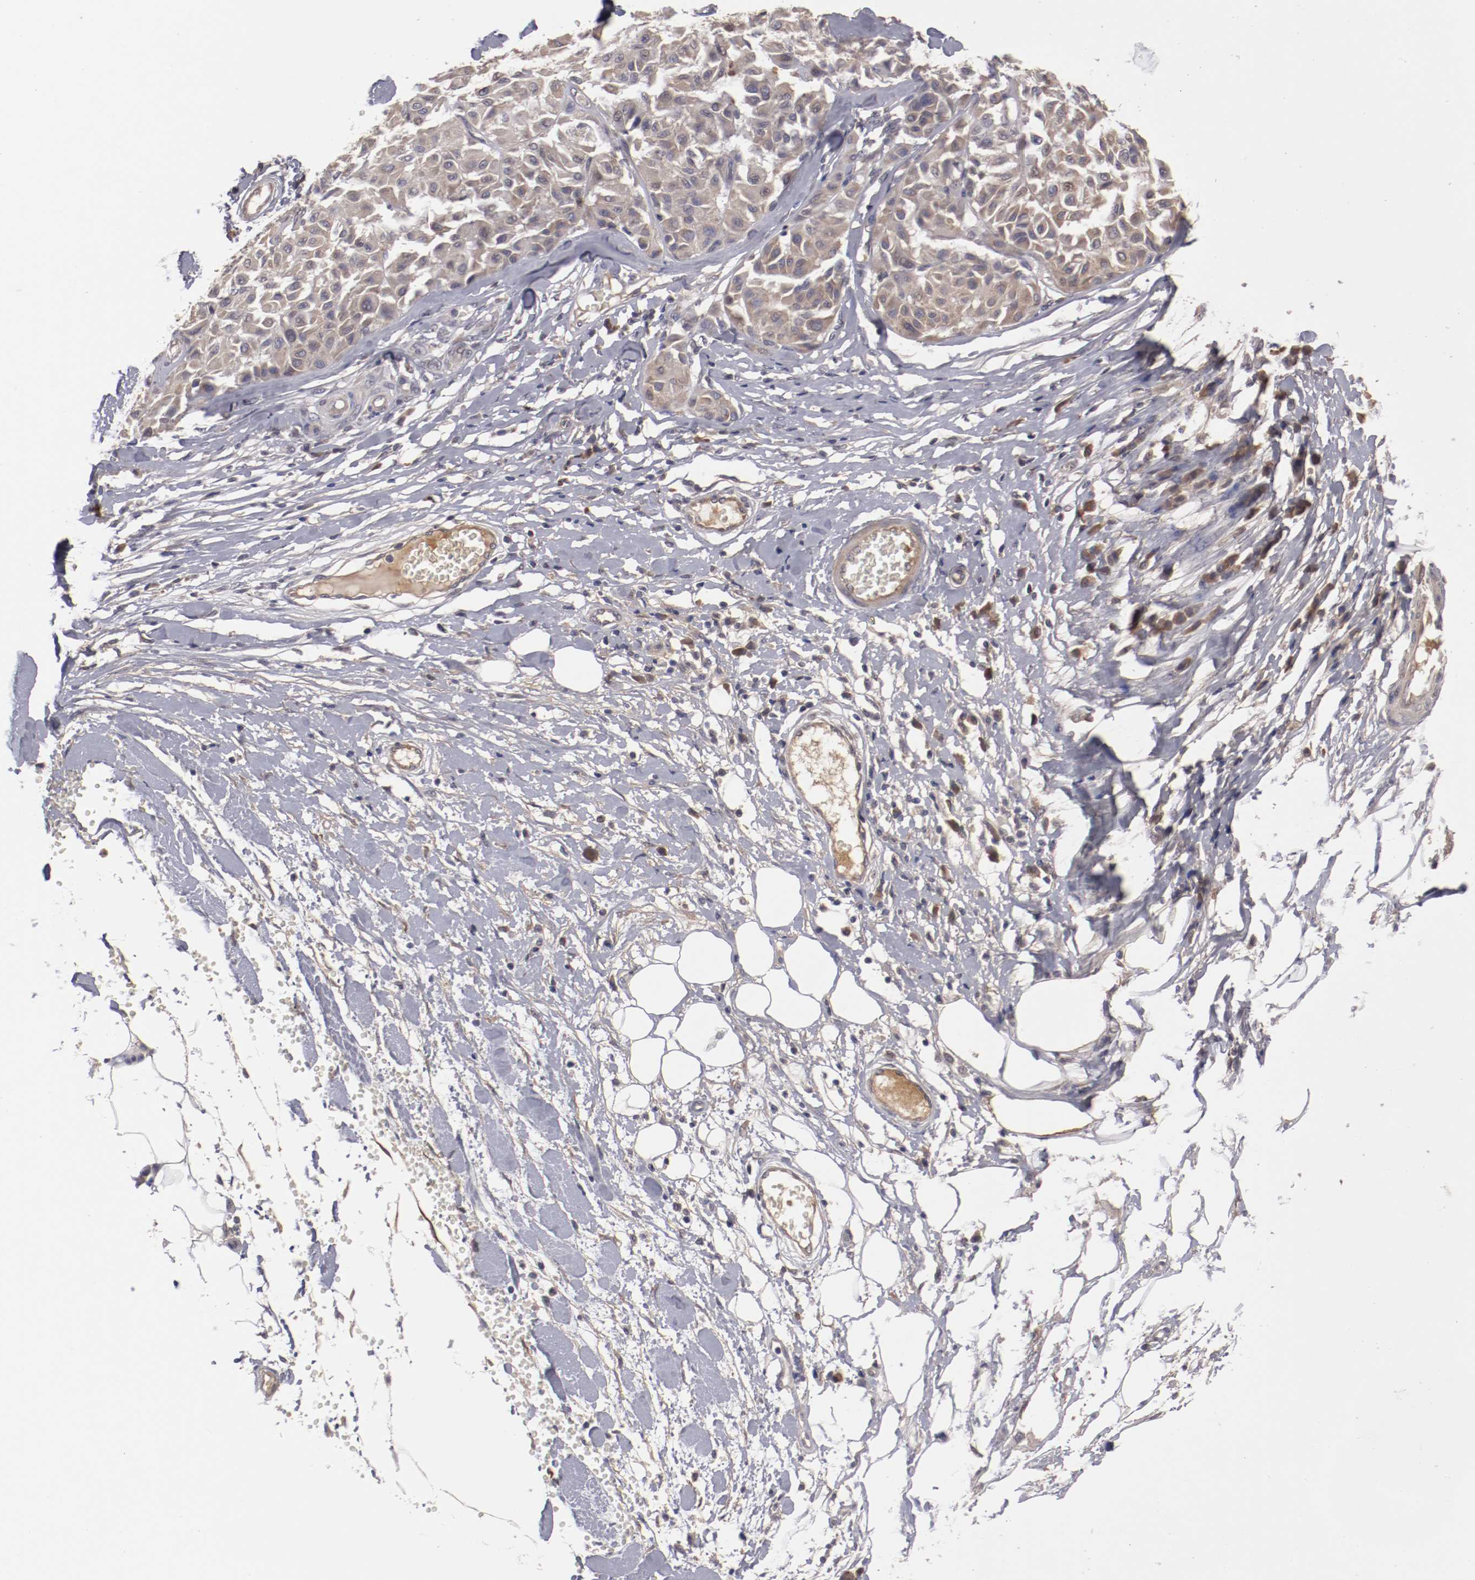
{"staining": {"intensity": "moderate", "quantity": ">75%", "location": "cytoplasmic/membranous"}, "tissue": "melanoma", "cell_type": "Tumor cells", "image_type": "cancer", "snomed": [{"axis": "morphology", "description": "Malignant melanoma, Metastatic site"}, {"axis": "topography", "description": "Soft tissue"}], "caption": "Immunohistochemical staining of melanoma displays medium levels of moderate cytoplasmic/membranous positivity in about >75% of tumor cells.", "gene": "SERPINA7", "patient": {"sex": "male", "age": 41}}